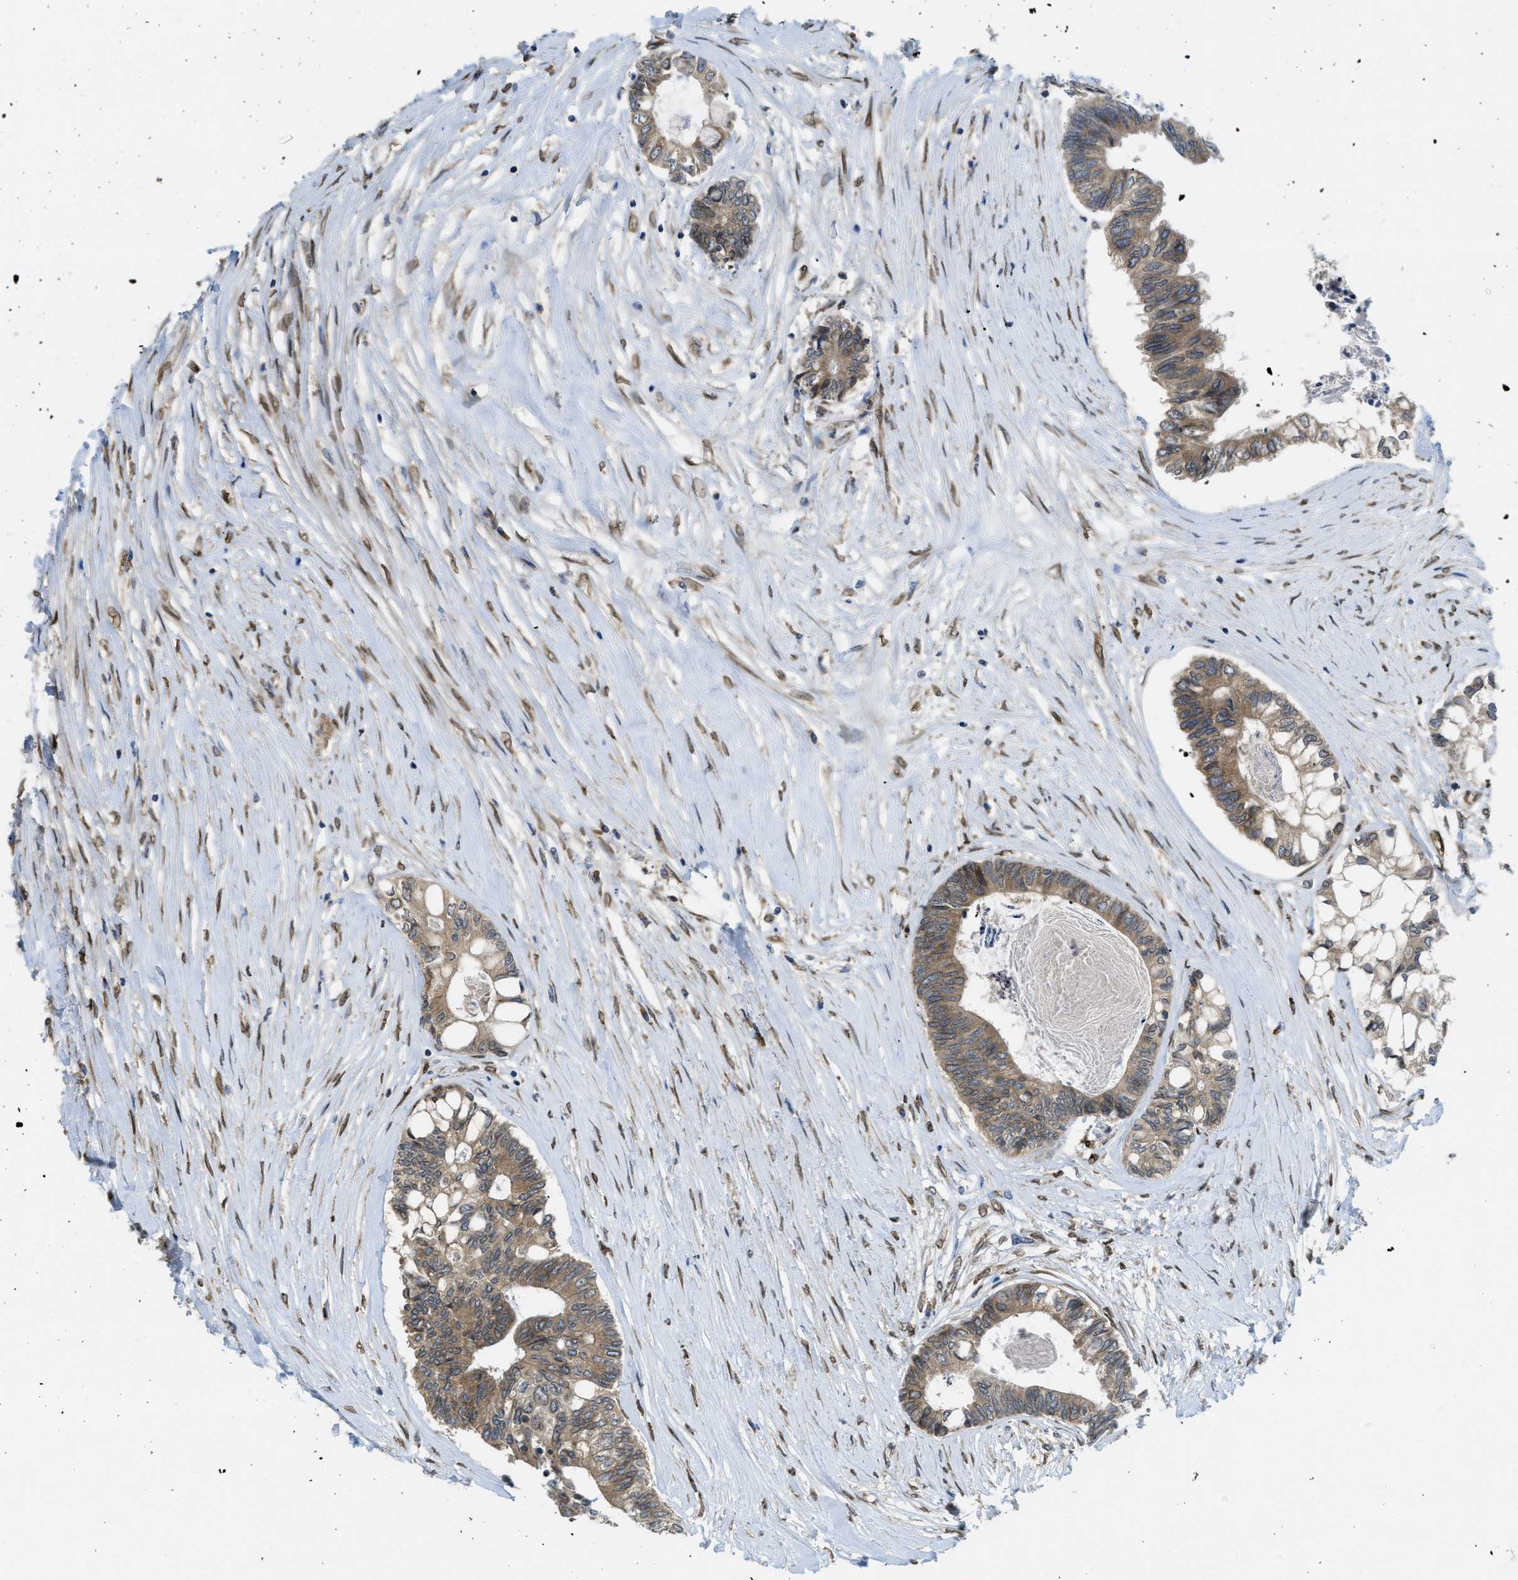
{"staining": {"intensity": "moderate", "quantity": ">75%", "location": "cytoplasmic/membranous"}, "tissue": "colorectal cancer", "cell_type": "Tumor cells", "image_type": "cancer", "snomed": [{"axis": "morphology", "description": "Adenocarcinoma, NOS"}, {"axis": "topography", "description": "Rectum"}], "caption": "Immunohistochemistry (IHC) (DAB) staining of colorectal adenocarcinoma reveals moderate cytoplasmic/membranous protein staining in about >75% of tumor cells.", "gene": "EIF2AK3", "patient": {"sex": "male", "age": 63}}